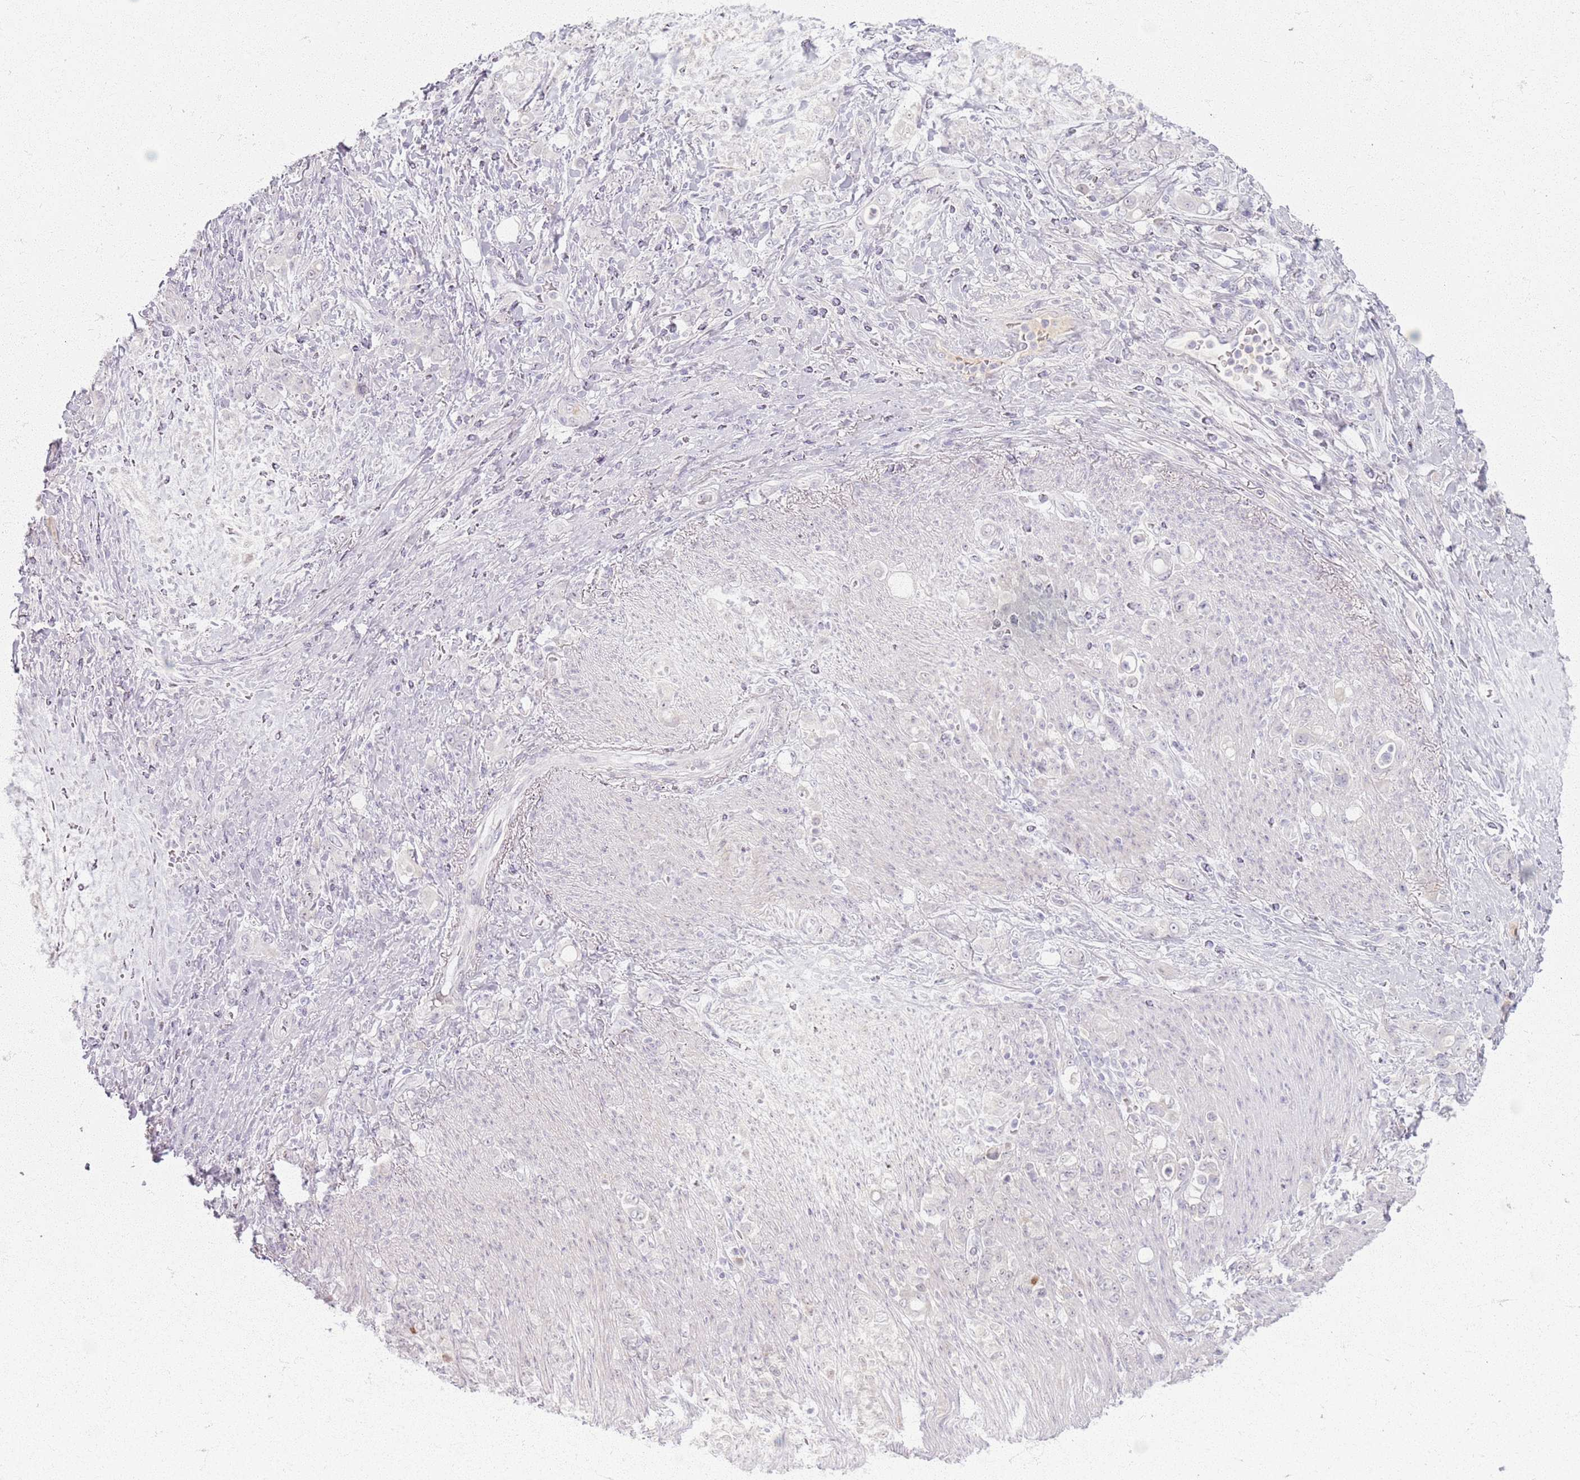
{"staining": {"intensity": "negative", "quantity": "none", "location": "none"}, "tissue": "stomach cancer", "cell_type": "Tumor cells", "image_type": "cancer", "snomed": [{"axis": "morphology", "description": "Normal tissue, NOS"}, {"axis": "morphology", "description": "Adenocarcinoma, NOS"}, {"axis": "topography", "description": "Stomach"}], "caption": "A micrograph of stomach adenocarcinoma stained for a protein reveals no brown staining in tumor cells.", "gene": "CRIPT", "patient": {"sex": "female", "age": 79}}